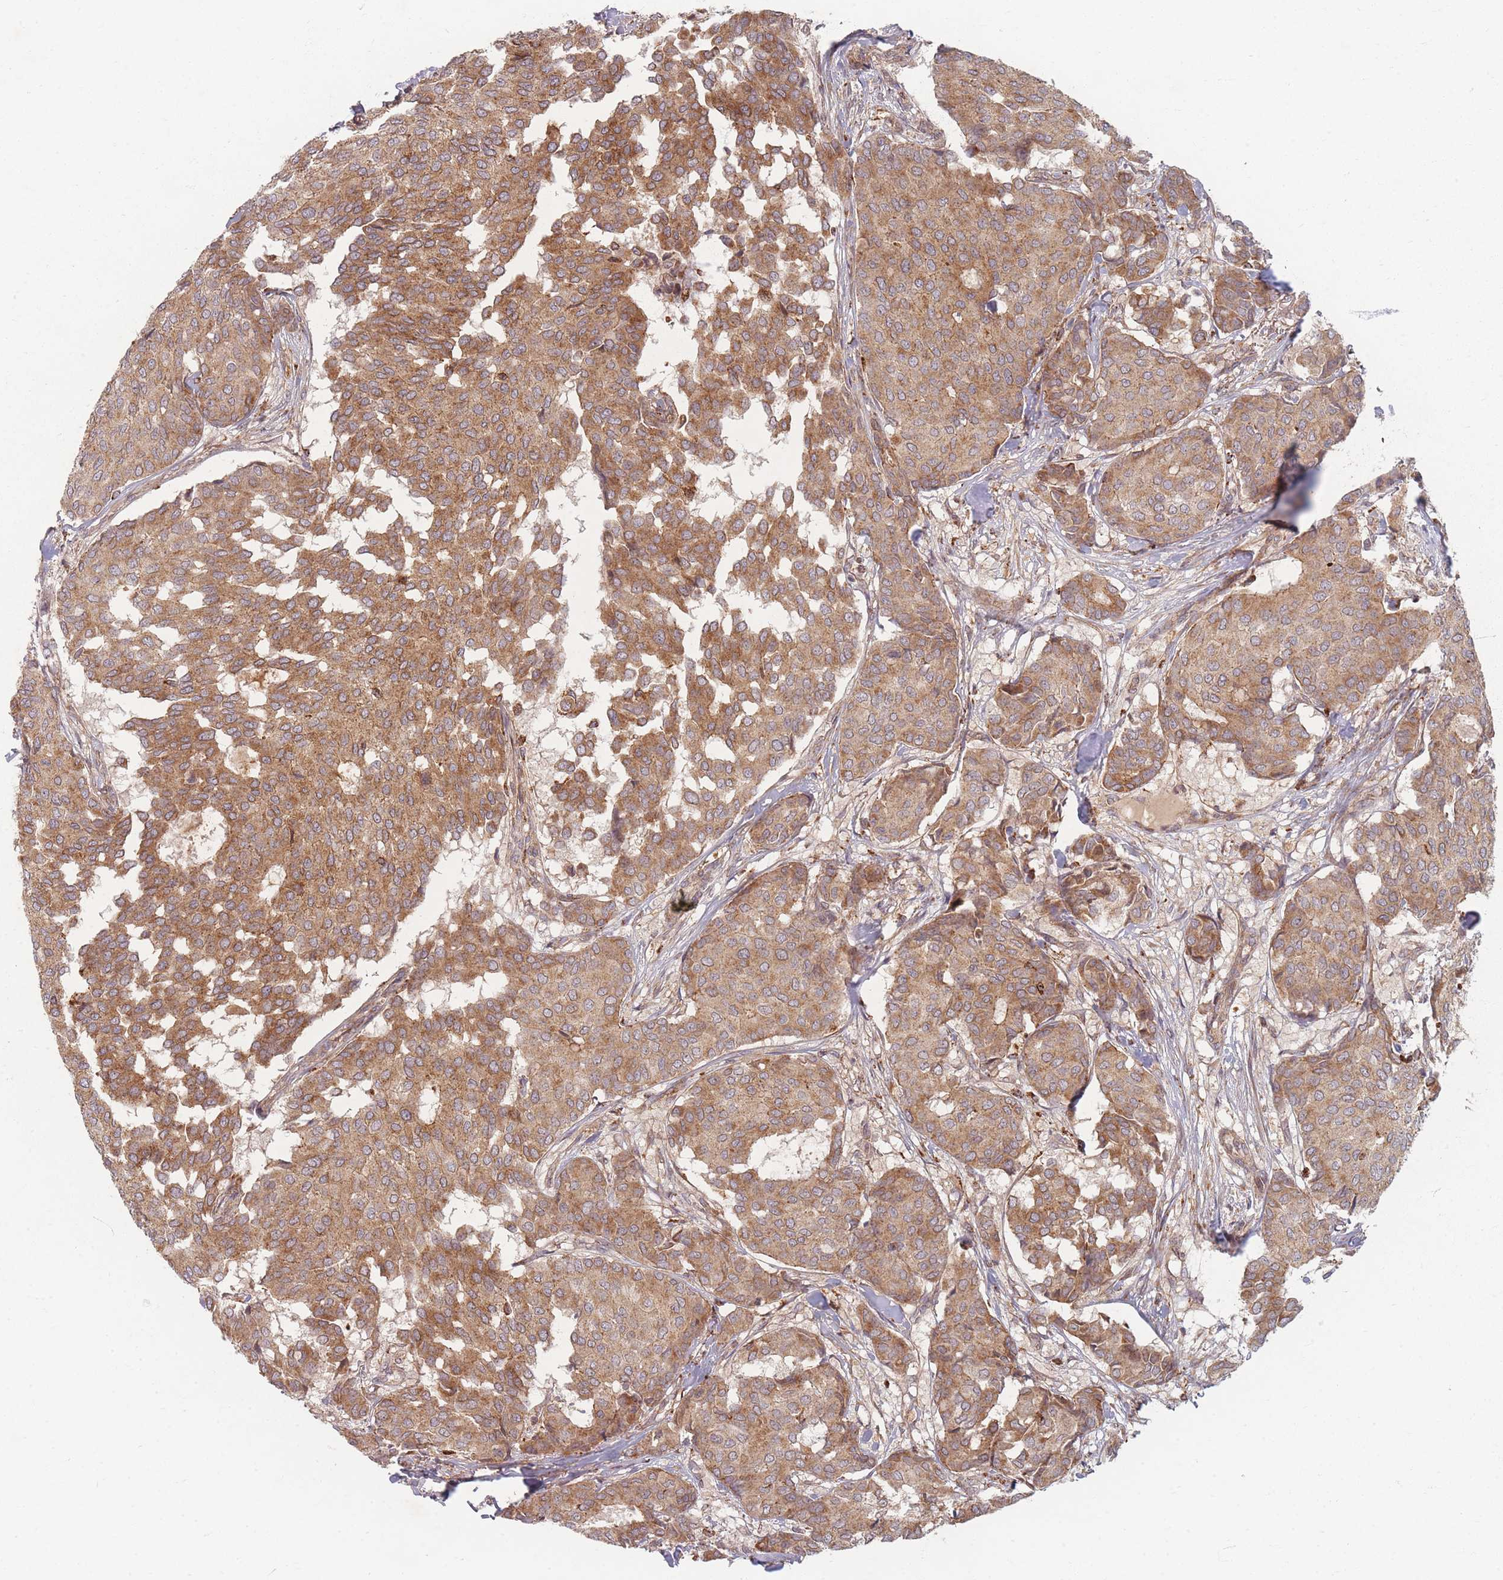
{"staining": {"intensity": "moderate", "quantity": ">75%", "location": "cytoplasmic/membranous"}, "tissue": "breast cancer", "cell_type": "Tumor cells", "image_type": "cancer", "snomed": [{"axis": "morphology", "description": "Duct carcinoma"}, {"axis": "topography", "description": "Breast"}], "caption": "There is medium levels of moderate cytoplasmic/membranous positivity in tumor cells of breast cancer, as demonstrated by immunohistochemical staining (brown color).", "gene": "RADX", "patient": {"sex": "female", "age": 75}}